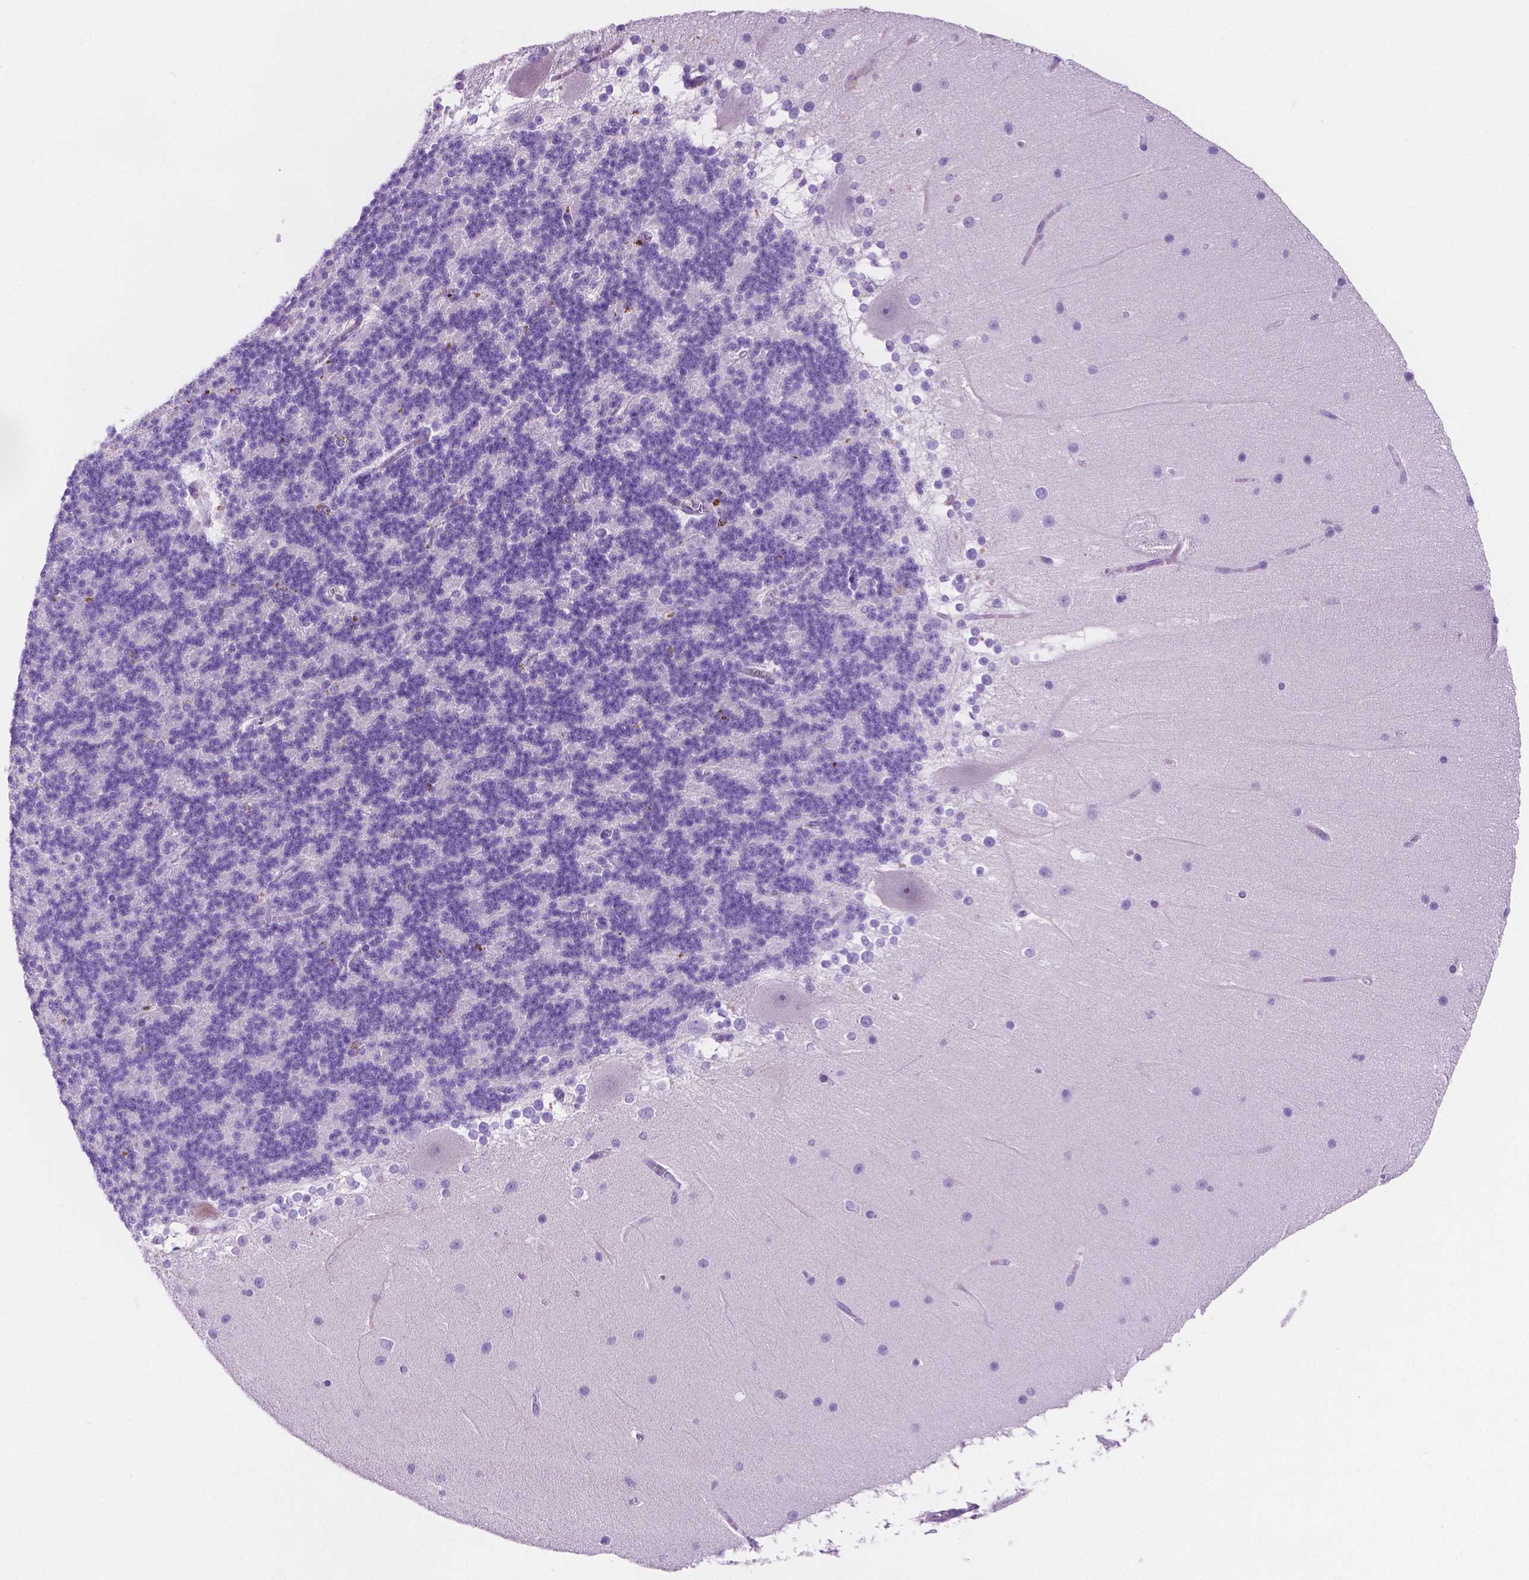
{"staining": {"intensity": "negative", "quantity": "none", "location": "none"}, "tissue": "cerebellum", "cell_type": "Cells in granular layer", "image_type": "normal", "snomed": [{"axis": "morphology", "description": "Normal tissue, NOS"}, {"axis": "topography", "description": "Cerebellum"}], "caption": "High magnification brightfield microscopy of unremarkable cerebellum stained with DAB (3,3'-diaminobenzidine) (brown) and counterstained with hematoxylin (blue): cells in granular layer show no significant positivity. (DAB IHC with hematoxylin counter stain).", "gene": "IGFN1", "patient": {"sex": "female", "age": 19}}